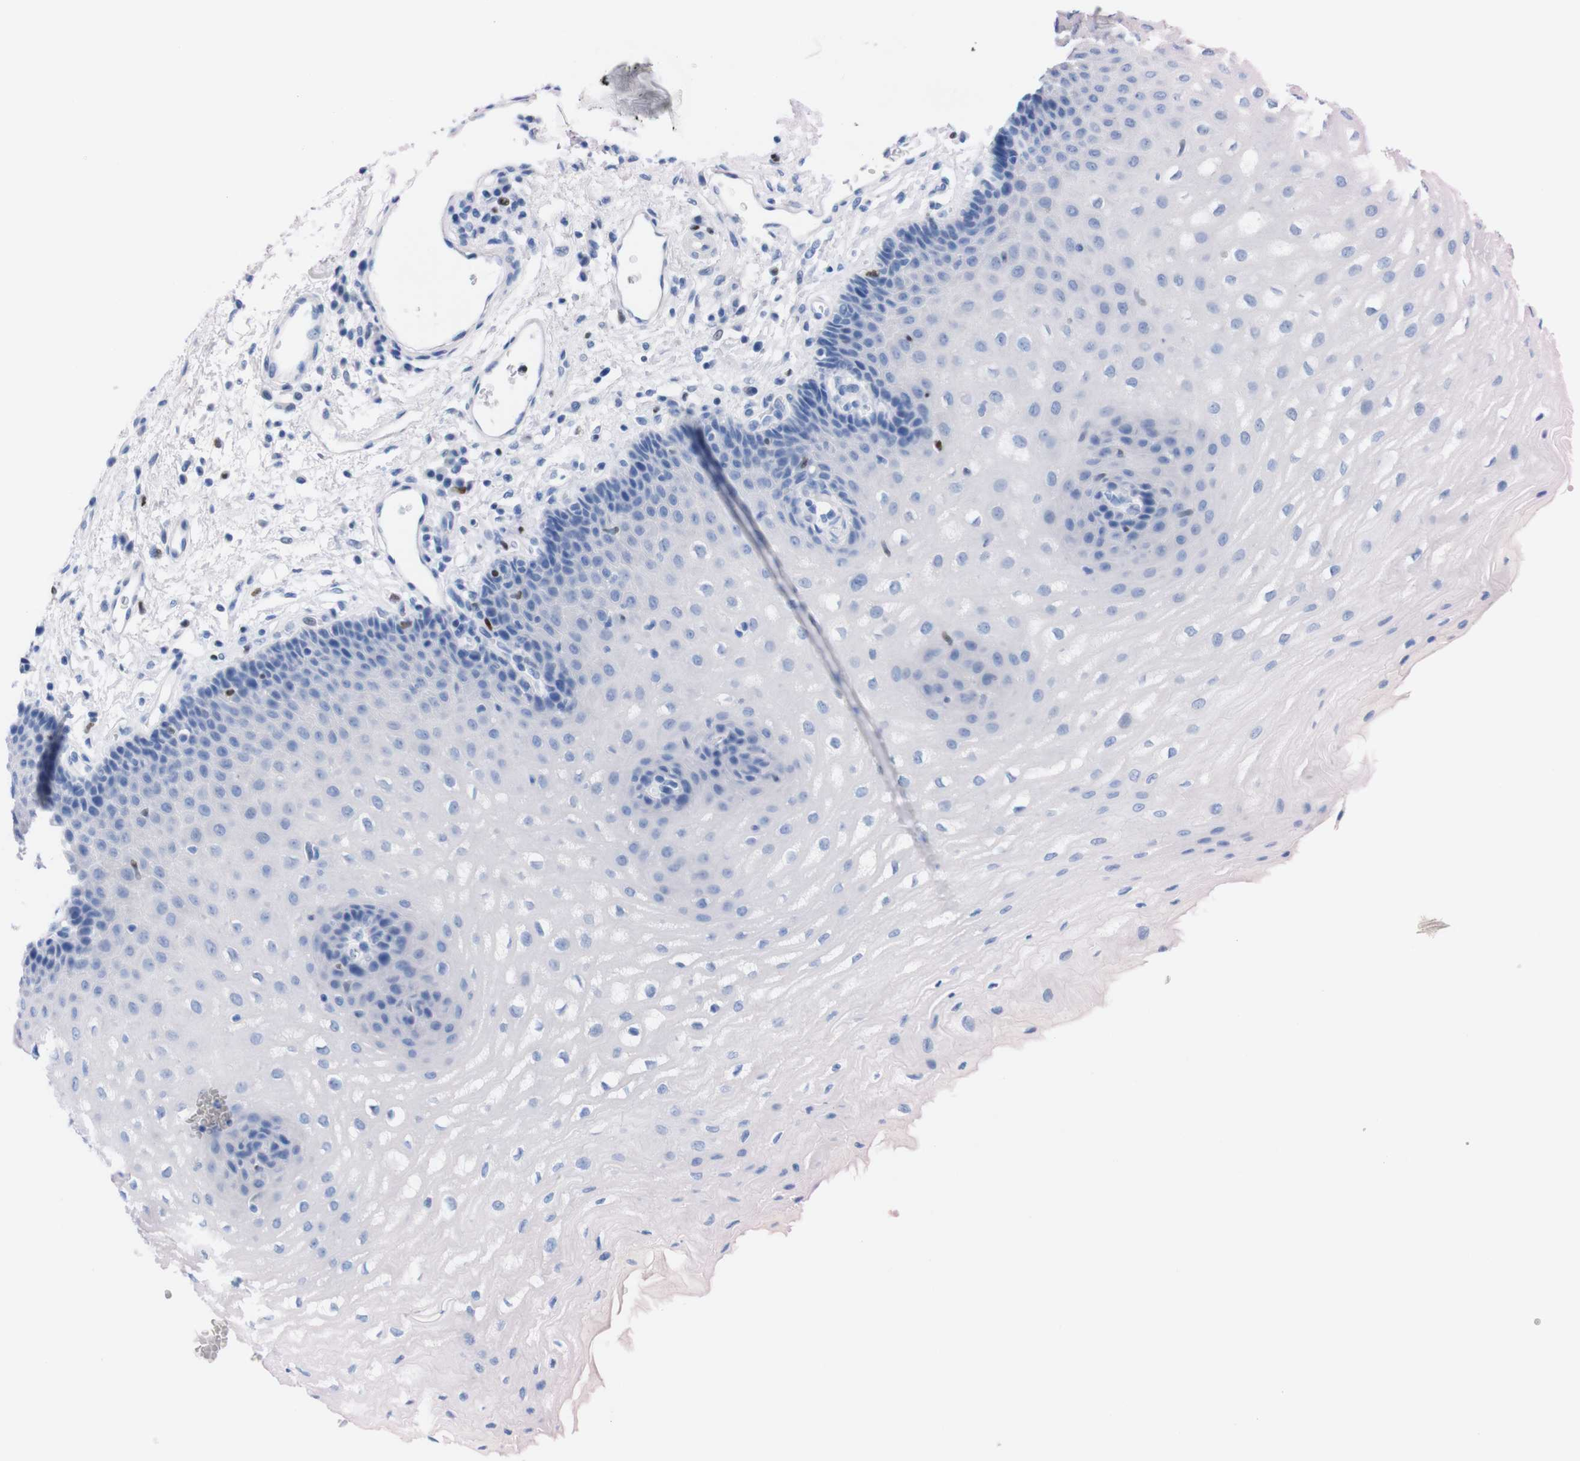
{"staining": {"intensity": "negative", "quantity": "none", "location": "none"}, "tissue": "esophagus", "cell_type": "Squamous epithelial cells", "image_type": "normal", "snomed": [{"axis": "morphology", "description": "Normal tissue, NOS"}, {"axis": "topography", "description": "Esophagus"}], "caption": "Micrograph shows no significant protein positivity in squamous epithelial cells of benign esophagus.", "gene": "P2RY12", "patient": {"sex": "male", "age": 54}}